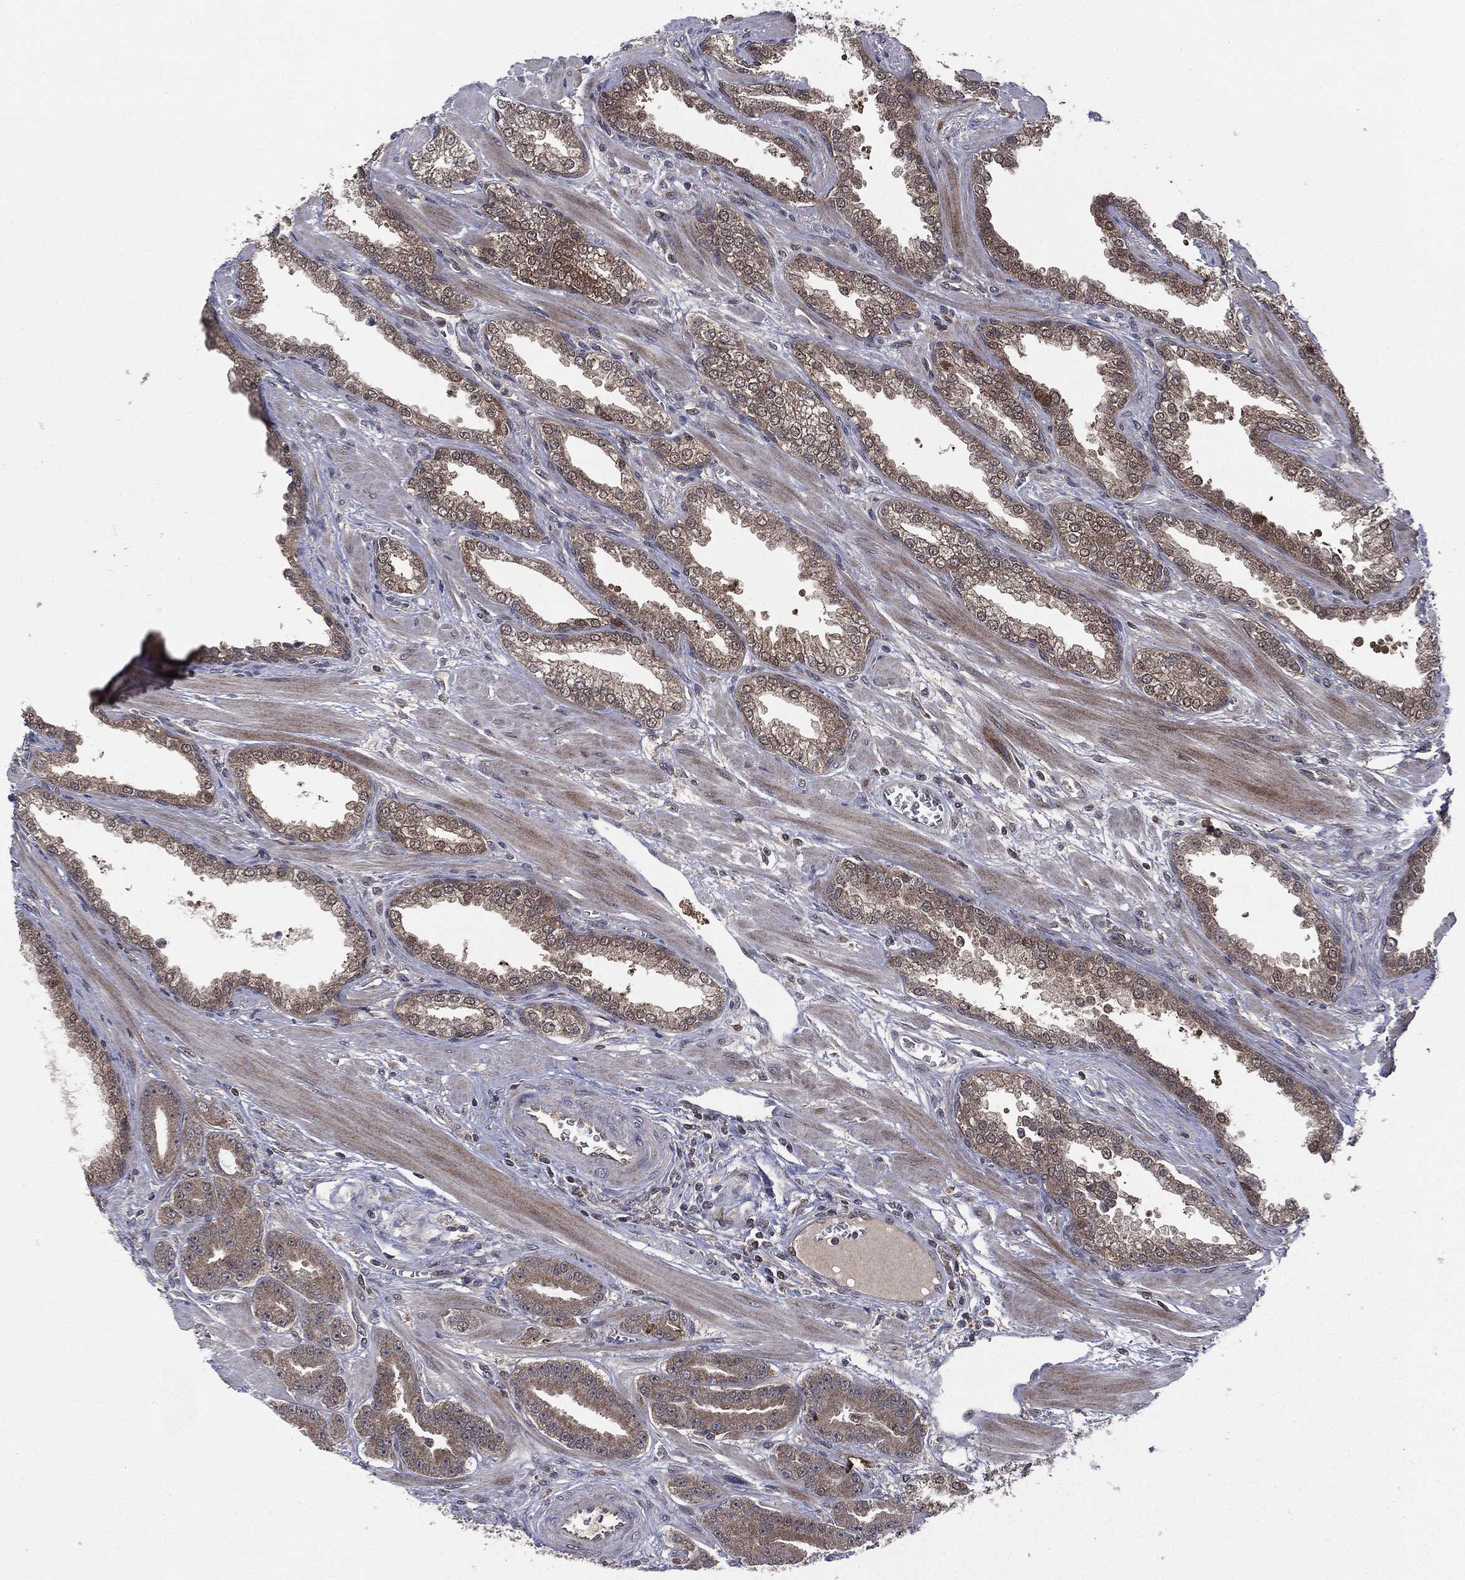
{"staining": {"intensity": "moderate", "quantity": "25%-75%", "location": "cytoplasmic/membranous"}, "tissue": "prostate cancer", "cell_type": "Tumor cells", "image_type": "cancer", "snomed": [{"axis": "morphology", "description": "Adenocarcinoma, High grade"}, {"axis": "topography", "description": "Prostate"}], "caption": "Immunohistochemistry (IHC) (DAB (3,3'-diaminobenzidine)) staining of human prostate cancer (adenocarcinoma (high-grade)) reveals moderate cytoplasmic/membranous protein positivity in about 25%-75% of tumor cells. The staining is performed using DAB brown chromogen to label protein expression. The nuclei are counter-stained blue using hematoxylin.", "gene": "PTPA", "patient": {"sex": "male", "age": 60}}